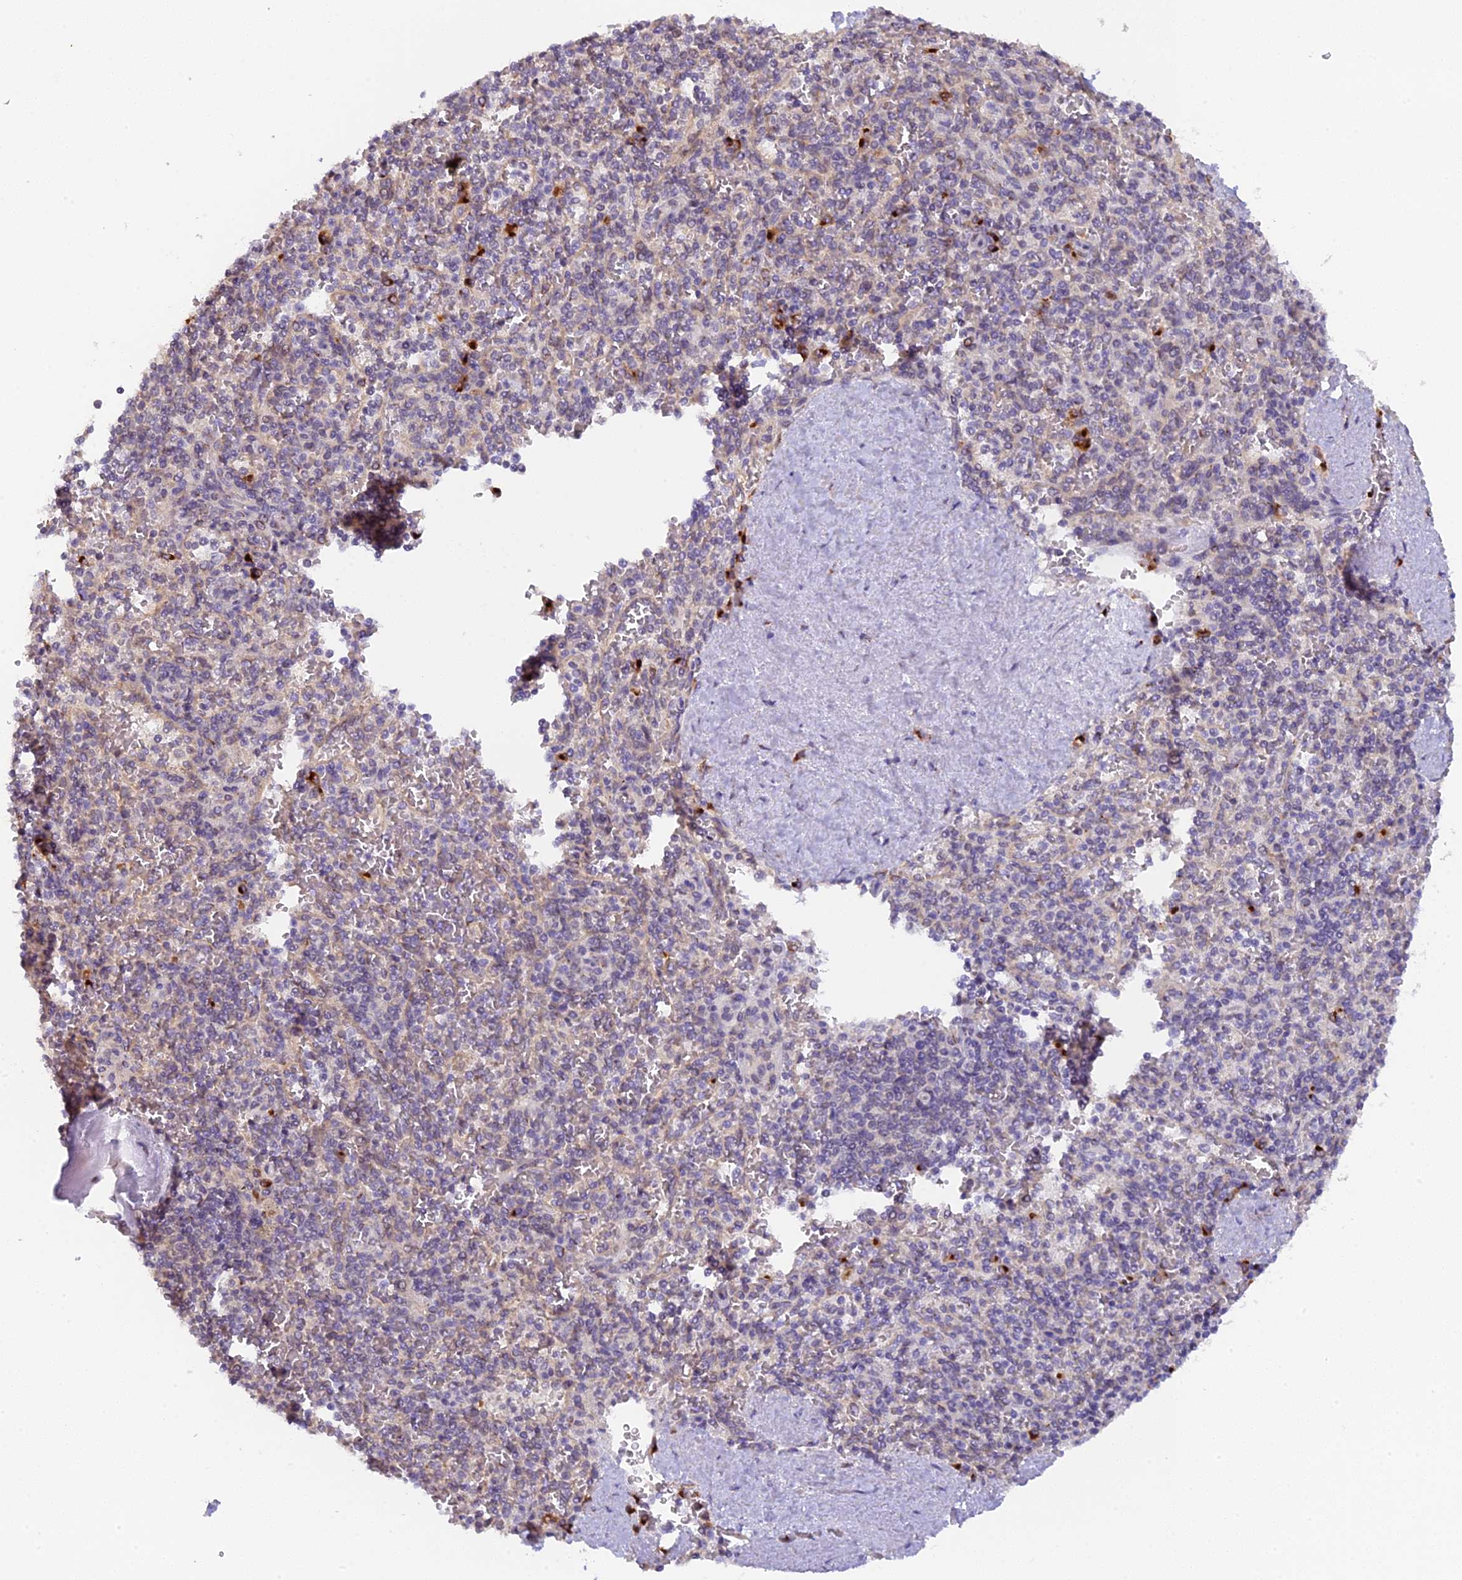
{"staining": {"intensity": "weak", "quantity": "25%-75%", "location": "cytoplasmic/membranous"}, "tissue": "spleen", "cell_type": "Cells in red pulp", "image_type": "normal", "snomed": [{"axis": "morphology", "description": "Normal tissue, NOS"}, {"axis": "topography", "description": "Spleen"}], "caption": "An immunohistochemistry (IHC) photomicrograph of benign tissue is shown. Protein staining in brown labels weak cytoplasmic/membranous positivity in spleen within cells in red pulp. The staining is performed using DAB (3,3'-diaminobenzidine) brown chromogen to label protein expression. The nuclei are counter-stained blue using hematoxylin.", "gene": "SNX17", "patient": {"sex": "male", "age": 82}}